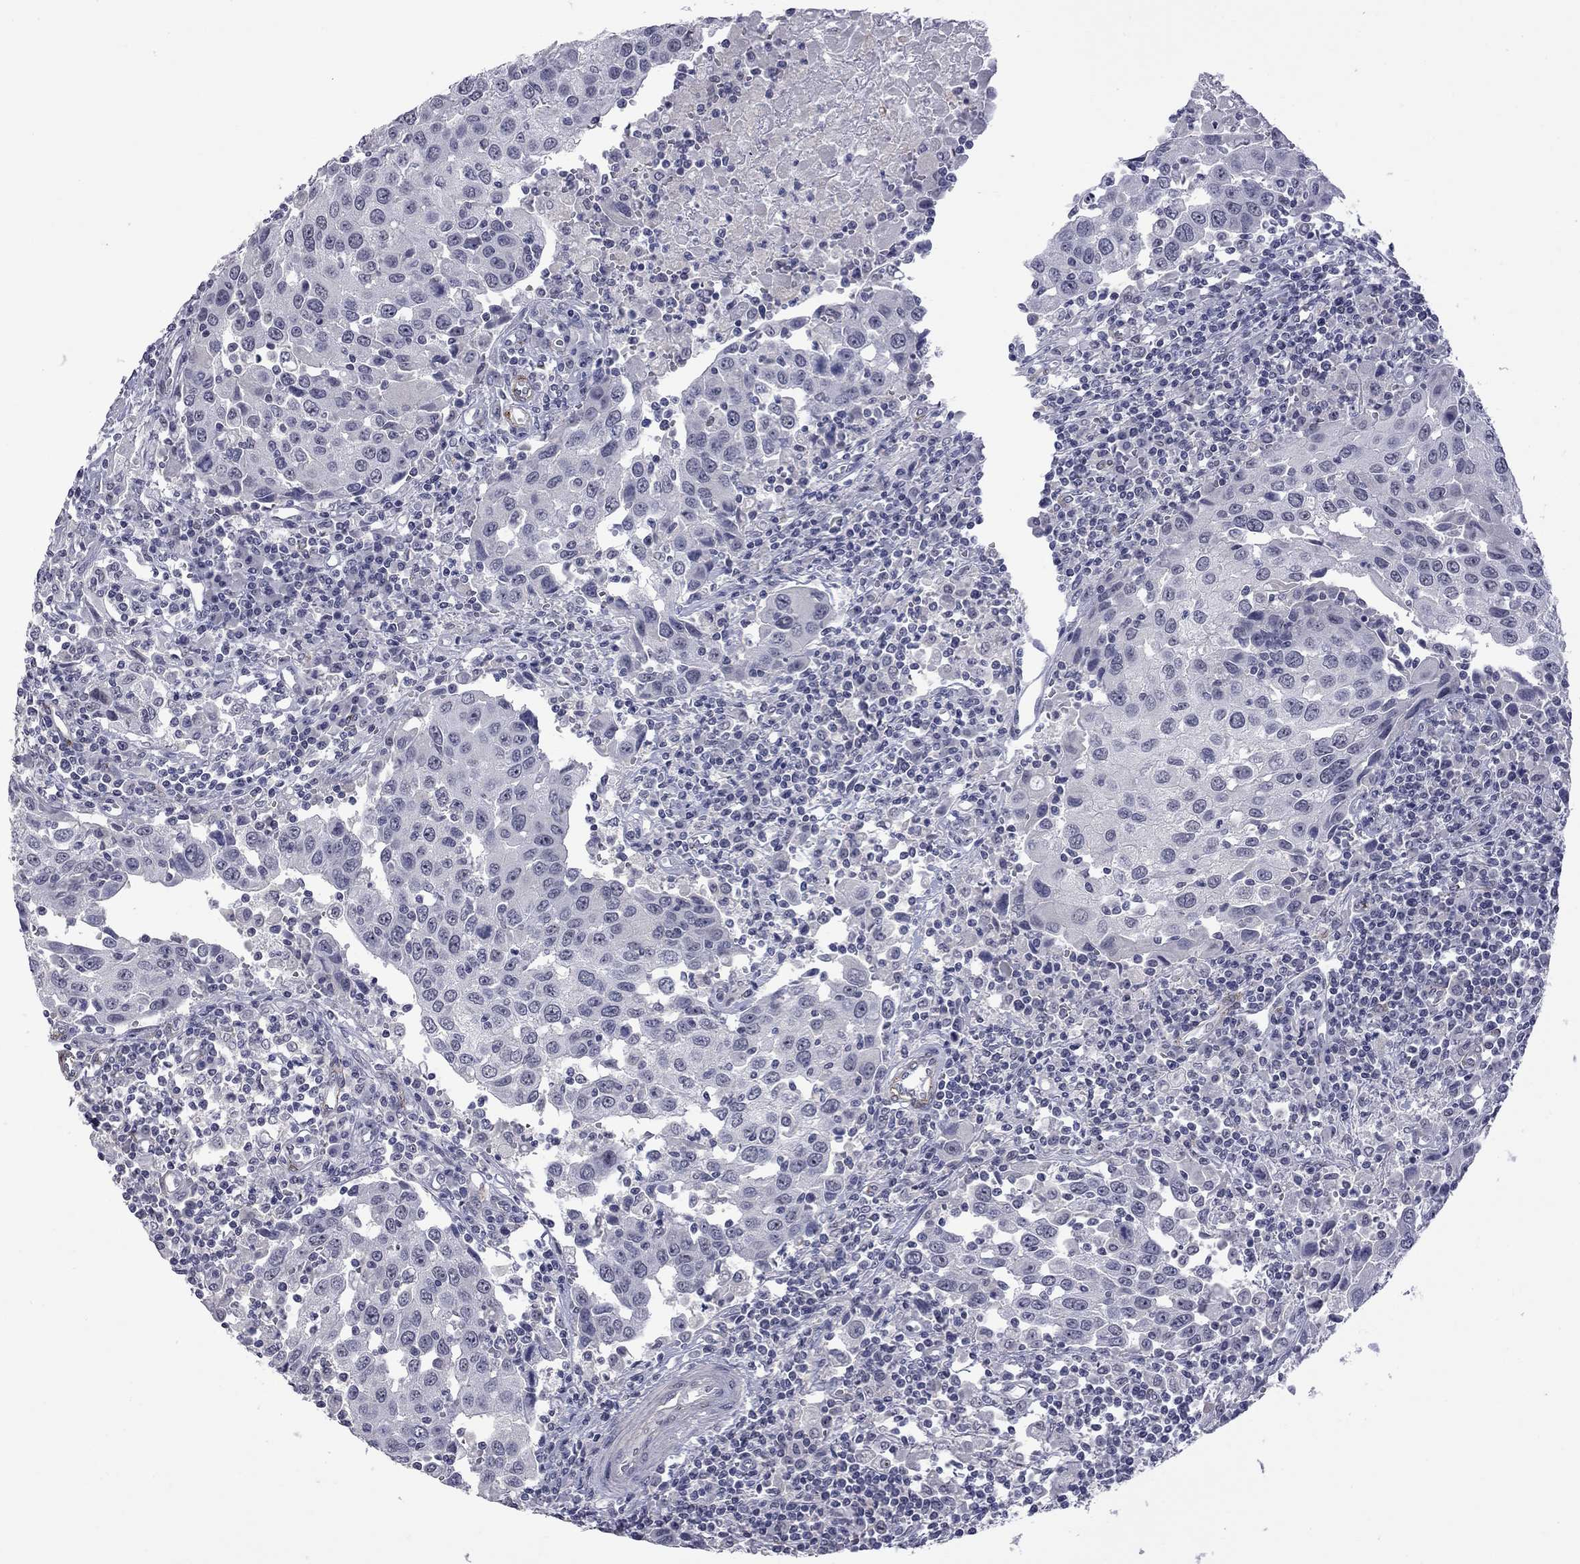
{"staining": {"intensity": "negative", "quantity": "none", "location": "none"}, "tissue": "urothelial cancer", "cell_type": "Tumor cells", "image_type": "cancer", "snomed": [{"axis": "morphology", "description": "Urothelial carcinoma, High grade"}, {"axis": "topography", "description": "Urinary bladder"}], "caption": "Immunohistochemistry photomicrograph of neoplastic tissue: high-grade urothelial carcinoma stained with DAB displays no significant protein positivity in tumor cells. The staining was performed using DAB (3,3'-diaminobenzidine) to visualize the protein expression in brown, while the nuclei were stained in blue with hematoxylin (Magnification: 20x).", "gene": "GSG1L", "patient": {"sex": "female", "age": 85}}